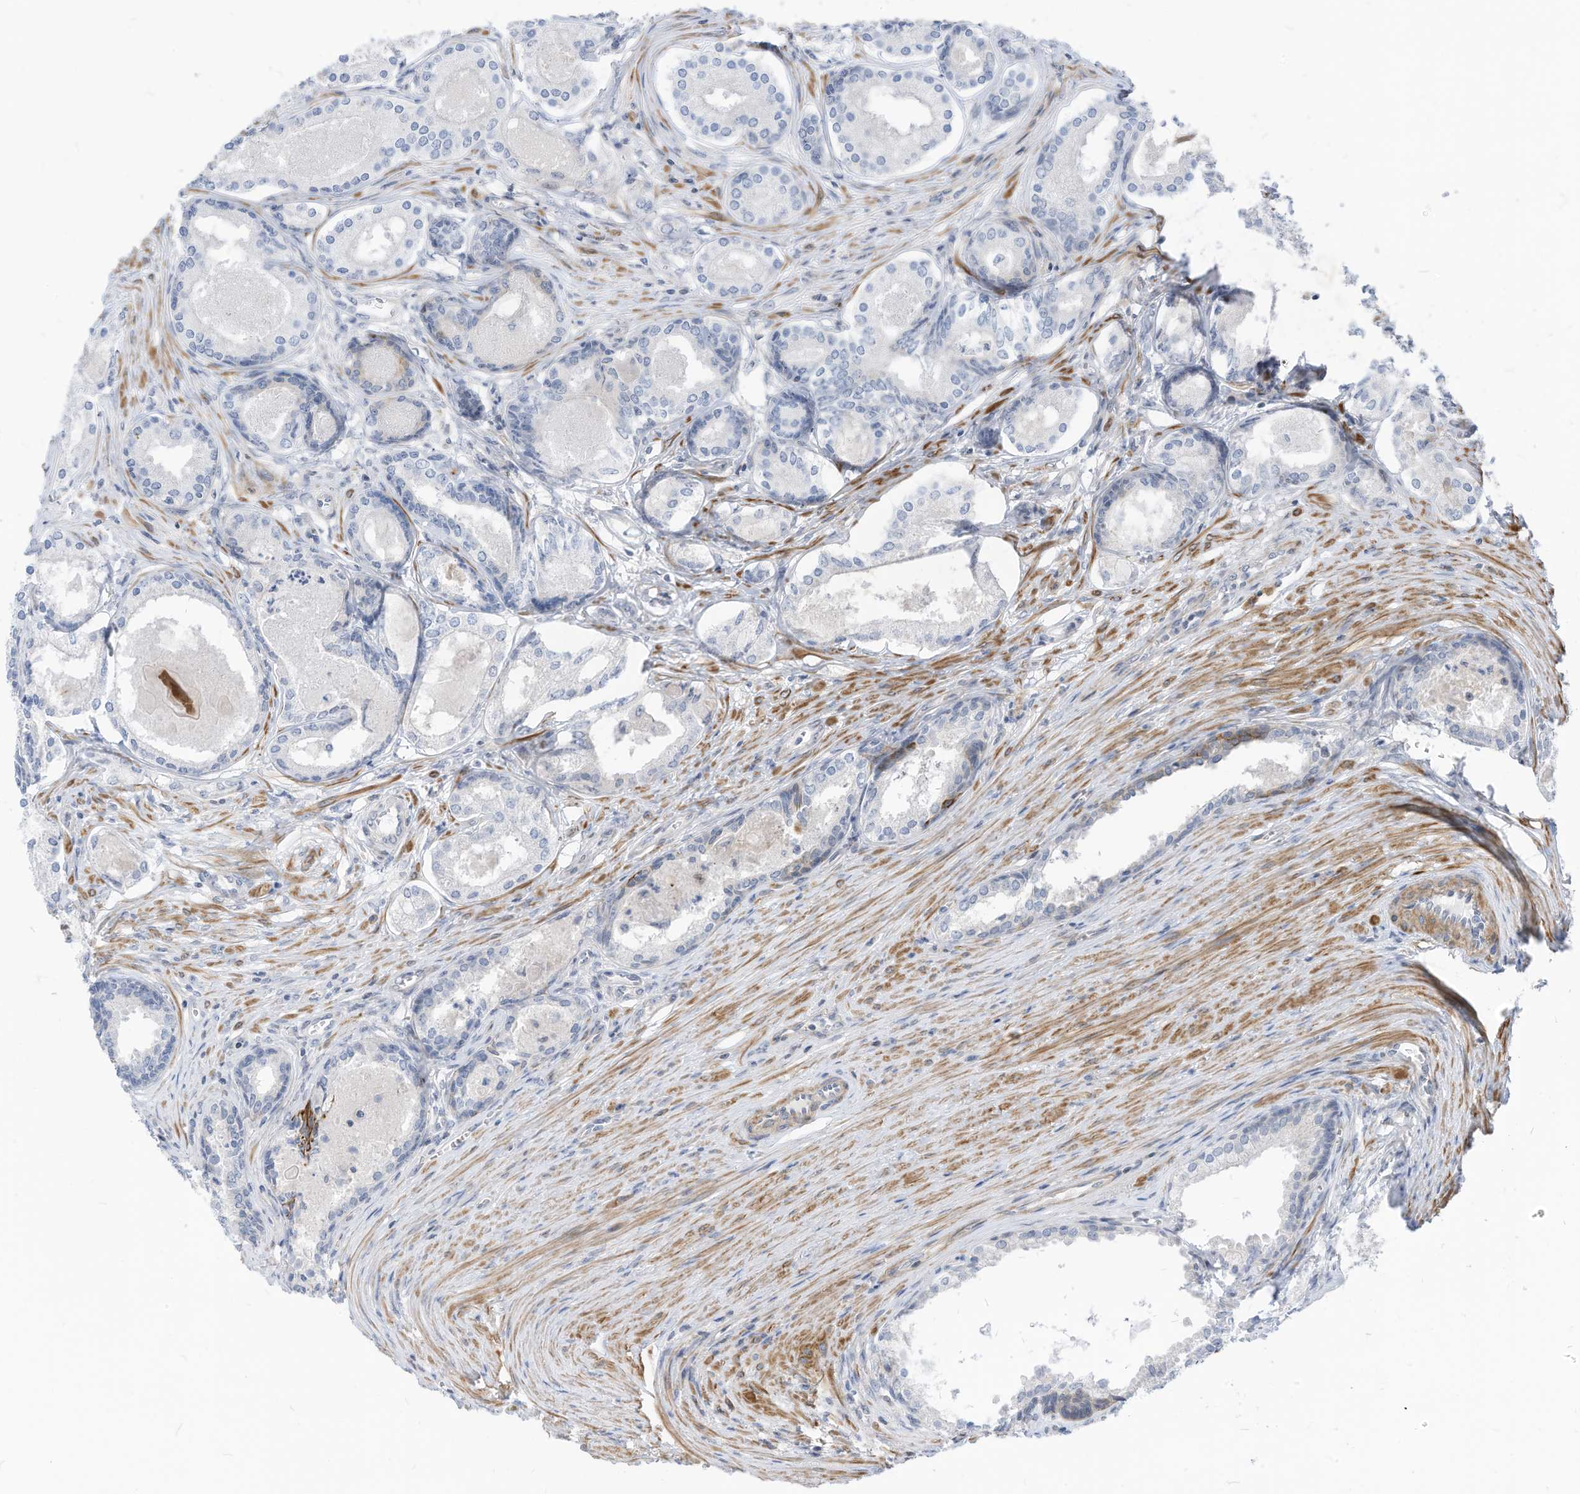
{"staining": {"intensity": "negative", "quantity": "none", "location": "none"}, "tissue": "prostate cancer", "cell_type": "Tumor cells", "image_type": "cancer", "snomed": [{"axis": "morphology", "description": "Adenocarcinoma, High grade"}, {"axis": "topography", "description": "Prostate"}], "caption": "Immunohistochemical staining of human prostate adenocarcinoma (high-grade) exhibits no significant expression in tumor cells.", "gene": "GPATCH3", "patient": {"sex": "male", "age": 68}}